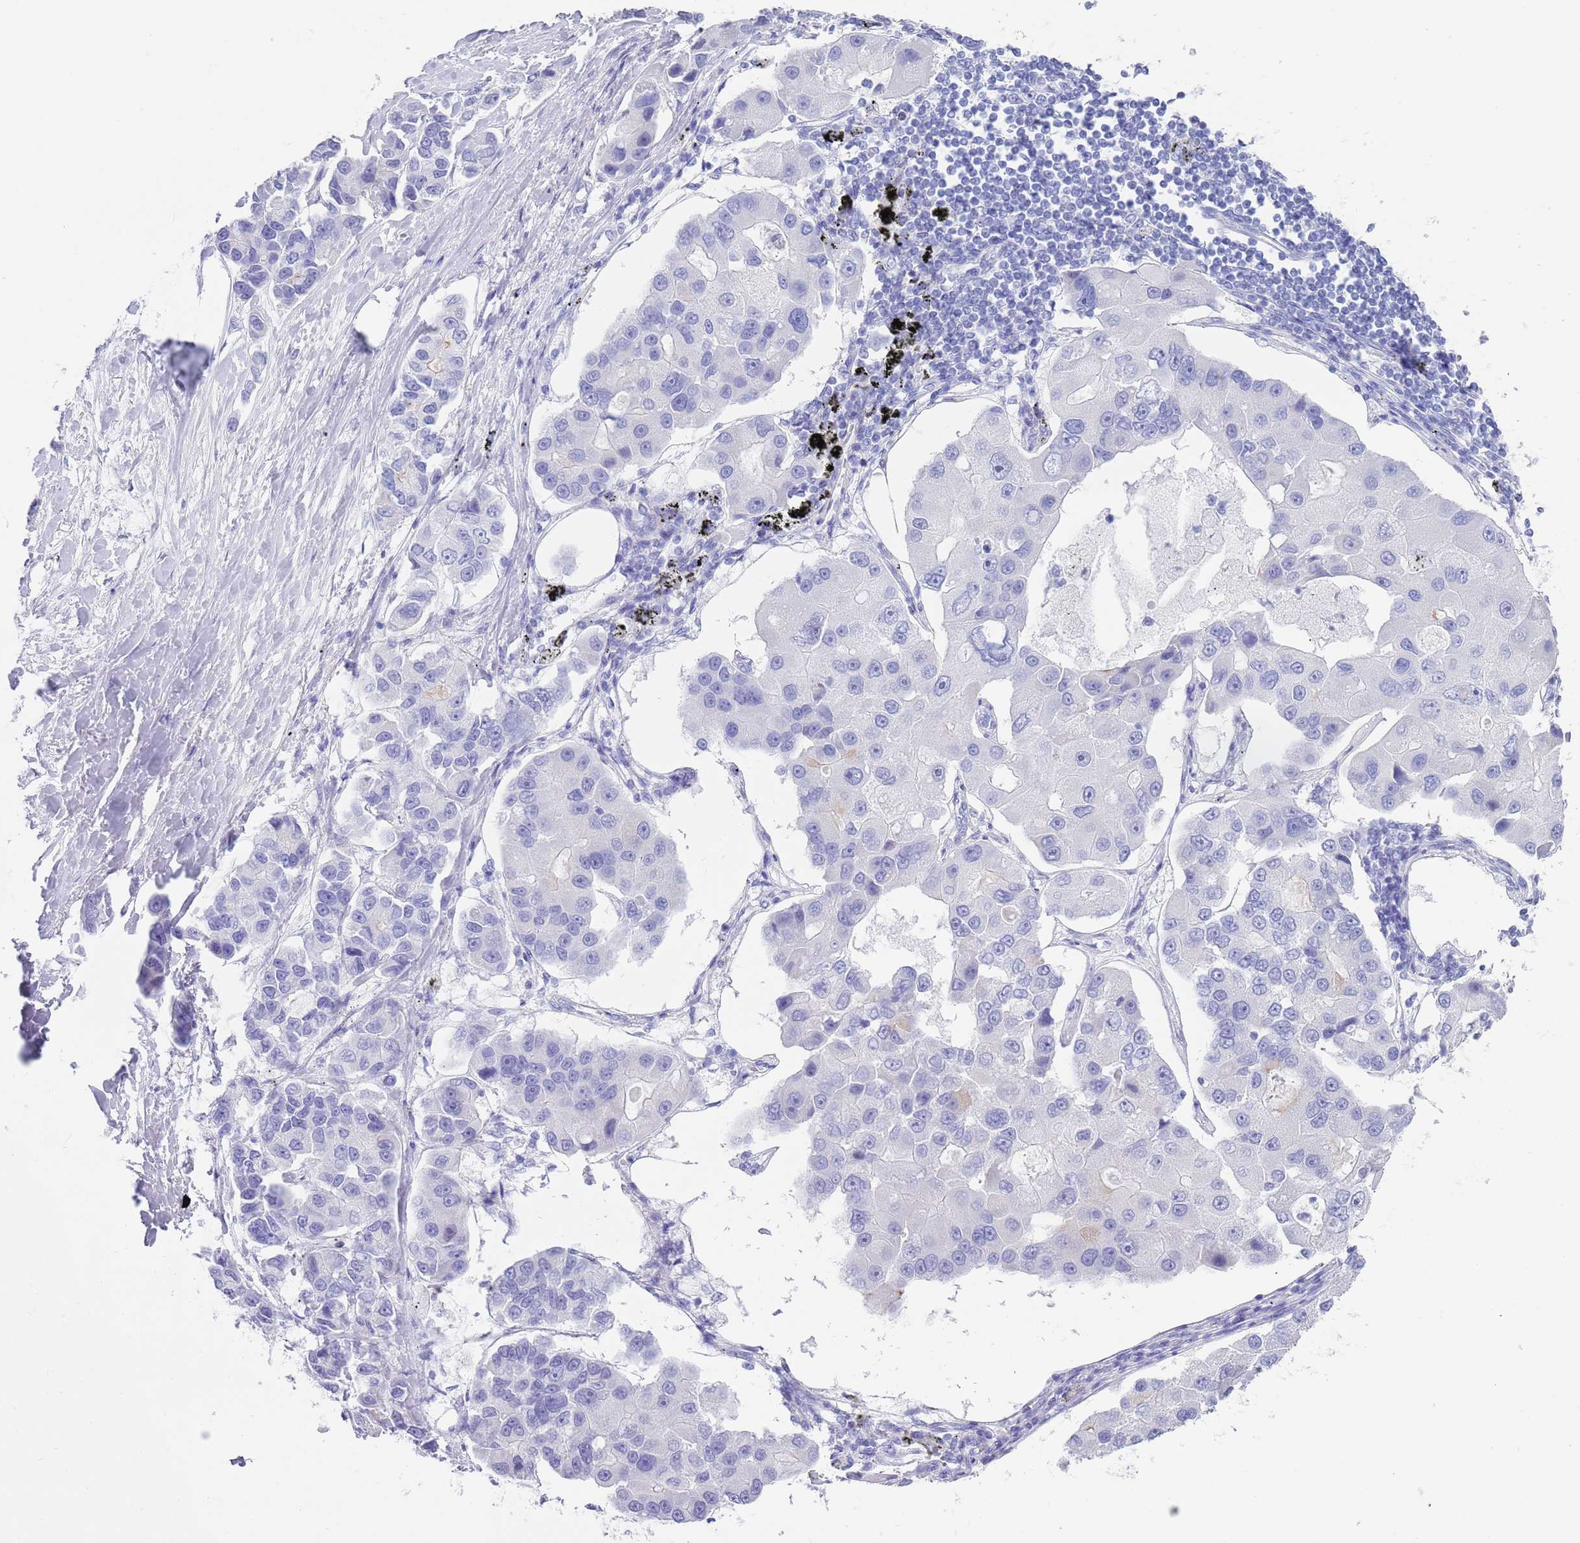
{"staining": {"intensity": "negative", "quantity": "none", "location": "none"}, "tissue": "lung cancer", "cell_type": "Tumor cells", "image_type": "cancer", "snomed": [{"axis": "morphology", "description": "Adenocarcinoma, NOS"}, {"axis": "topography", "description": "Lung"}], "caption": "Tumor cells show no significant staining in lung cancer (adenocarcinoma).", "gene": "CPXM2", "patient": {"sex": "female", "age": 54}}